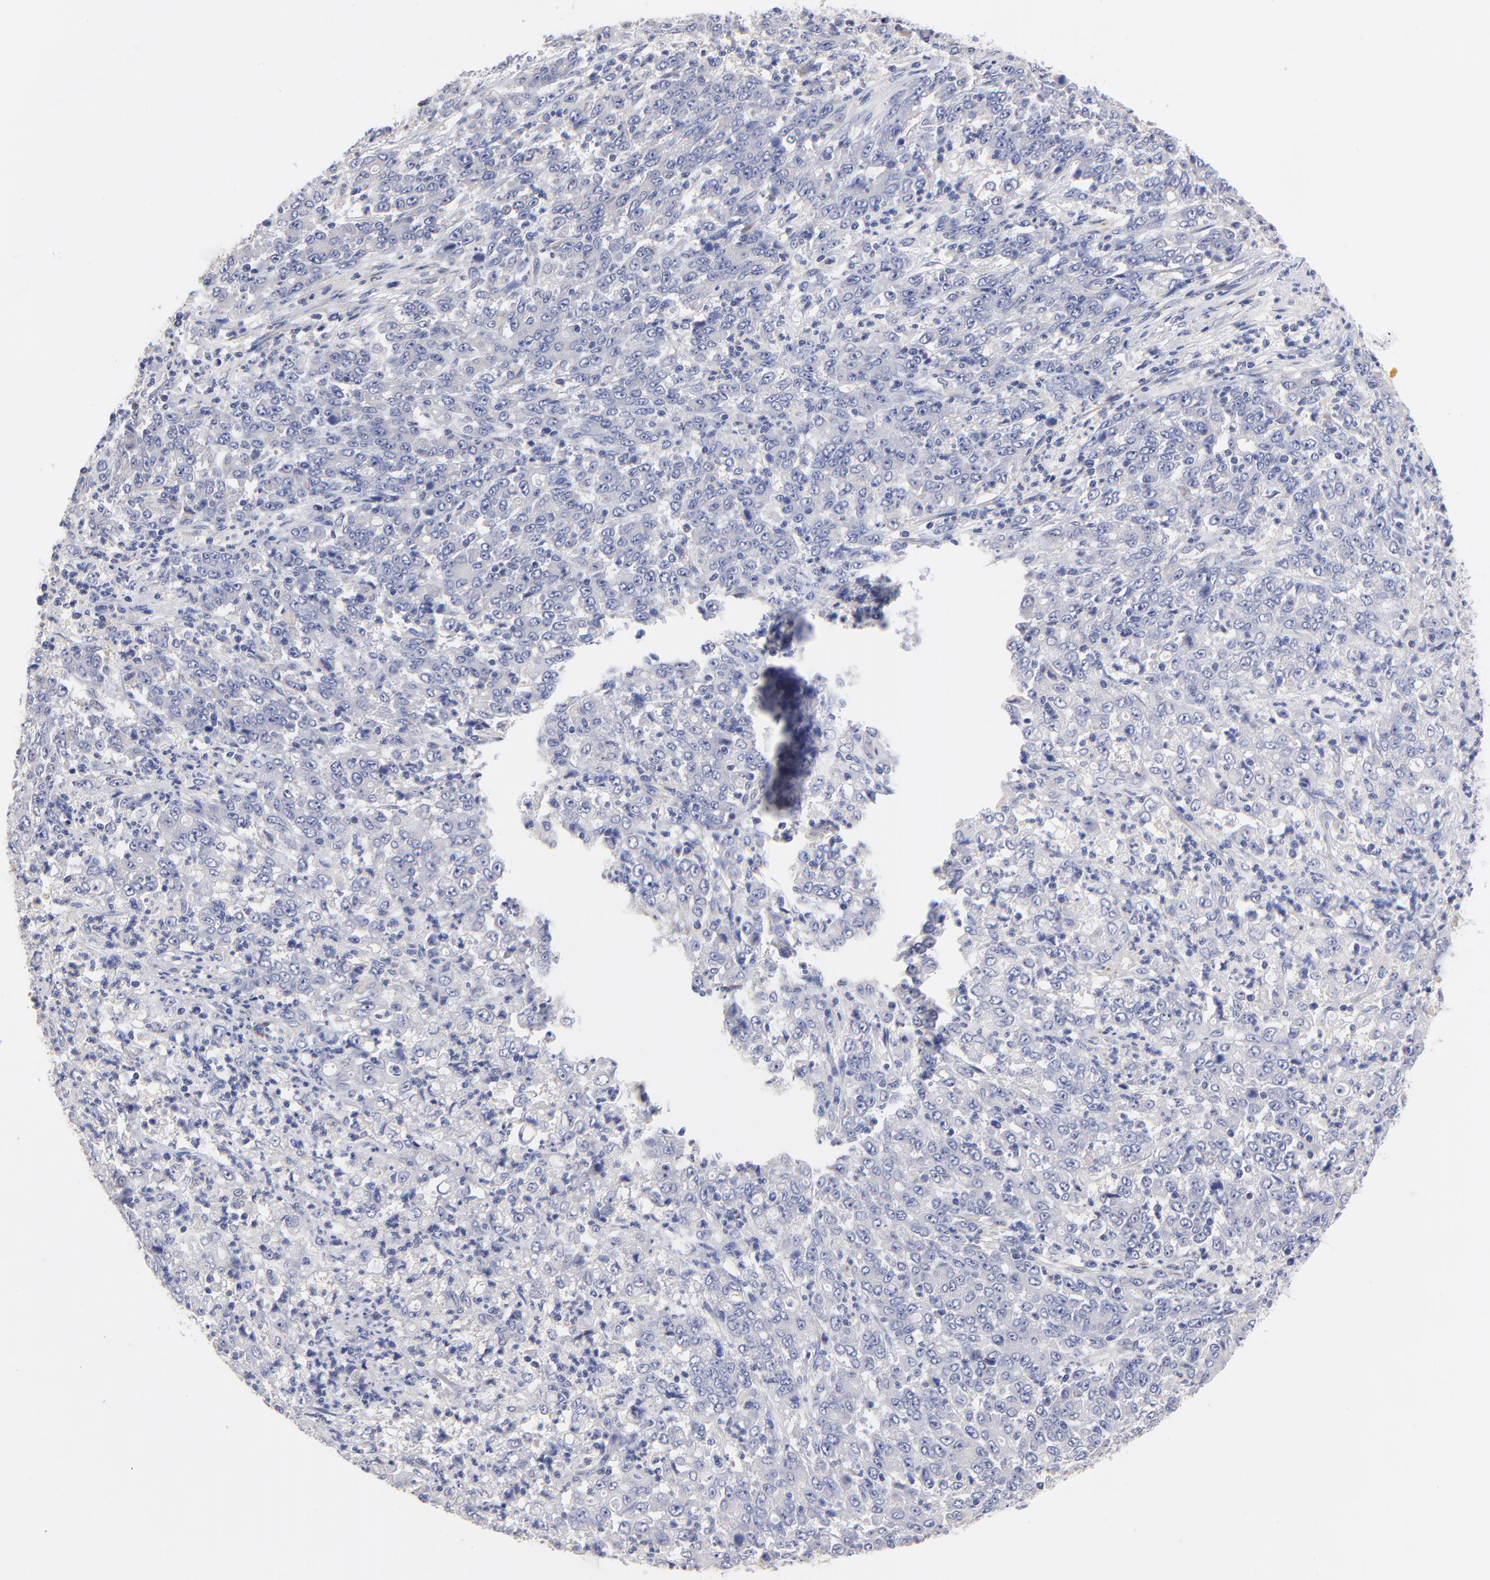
{"staining": {"intensity": "negative", "quantity": "none", "location": "none"}, "tissue": "stomach cancer", "cell_type": "Tumor cells", "image_type": "cancer", "snomed": [{"axis": "morphology", "description": "Adenocarcinoma, NOS"}, {"axis": "topography", "description": "Stomach, lower"}], "caption": "Tumor cells are negative for protein expression in human stomach adenocarcinoma. (Brightfield microscopy of DAB IHC at high magnification).", "gene": "HS3ST1", "patient": {"sex": "female", "age": 71}}